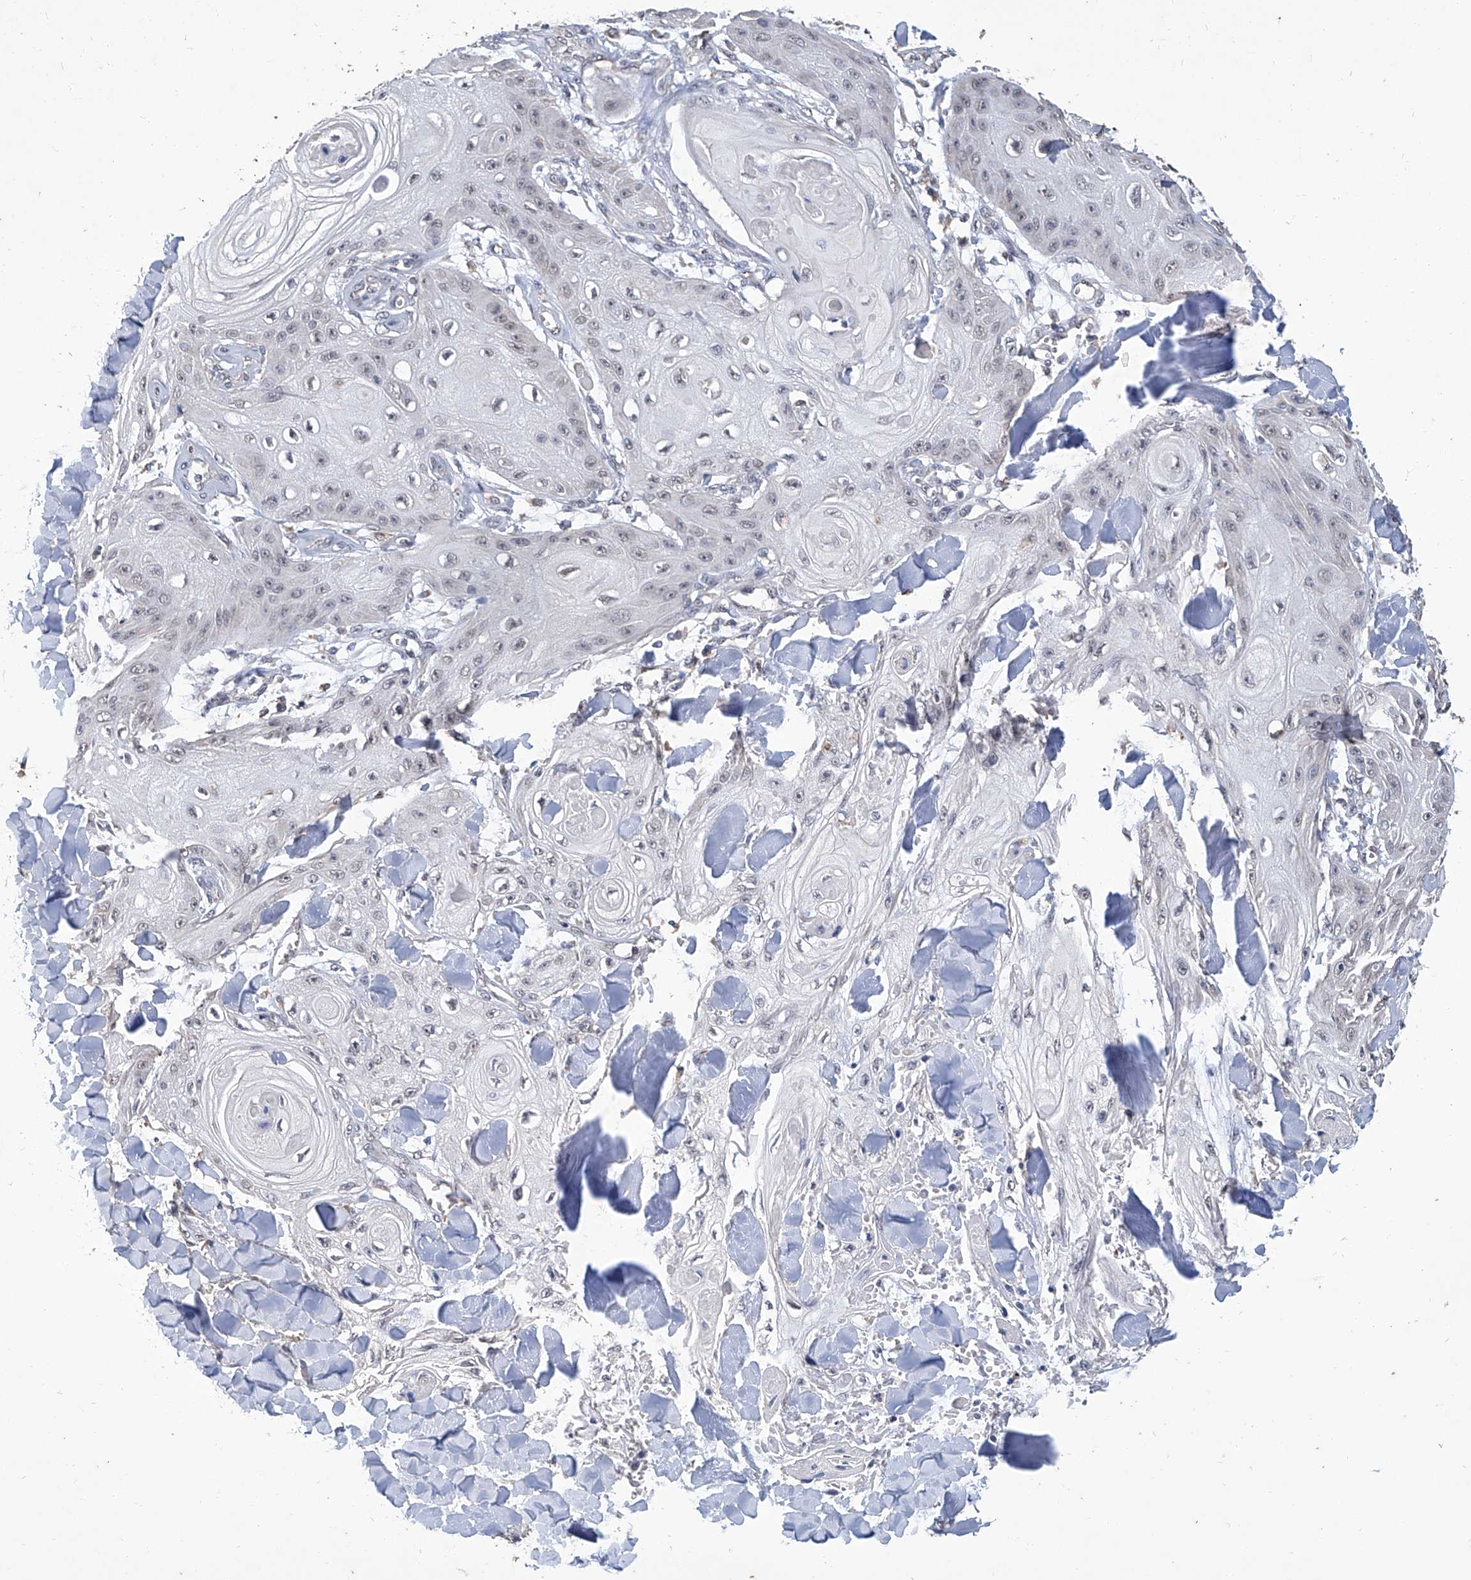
{"staining": {"intensity": "negative", "quantity": "none", "location": "none"}, "tissue": "skin cancer", "cell_type": "Tumor cells", "image_type": "cancer", "snomed": [{"axis": "morphology", "description": "Squamous cell carcinoma, NOS"}, {"axis": "topography", "description": "Skin"}], "caption": "Immunohistochemistry (IHC) of skin cancer exhibits no expression in tumor cells.", "gene": "GPT", "patient": {"sex": "male", "age": 74}}